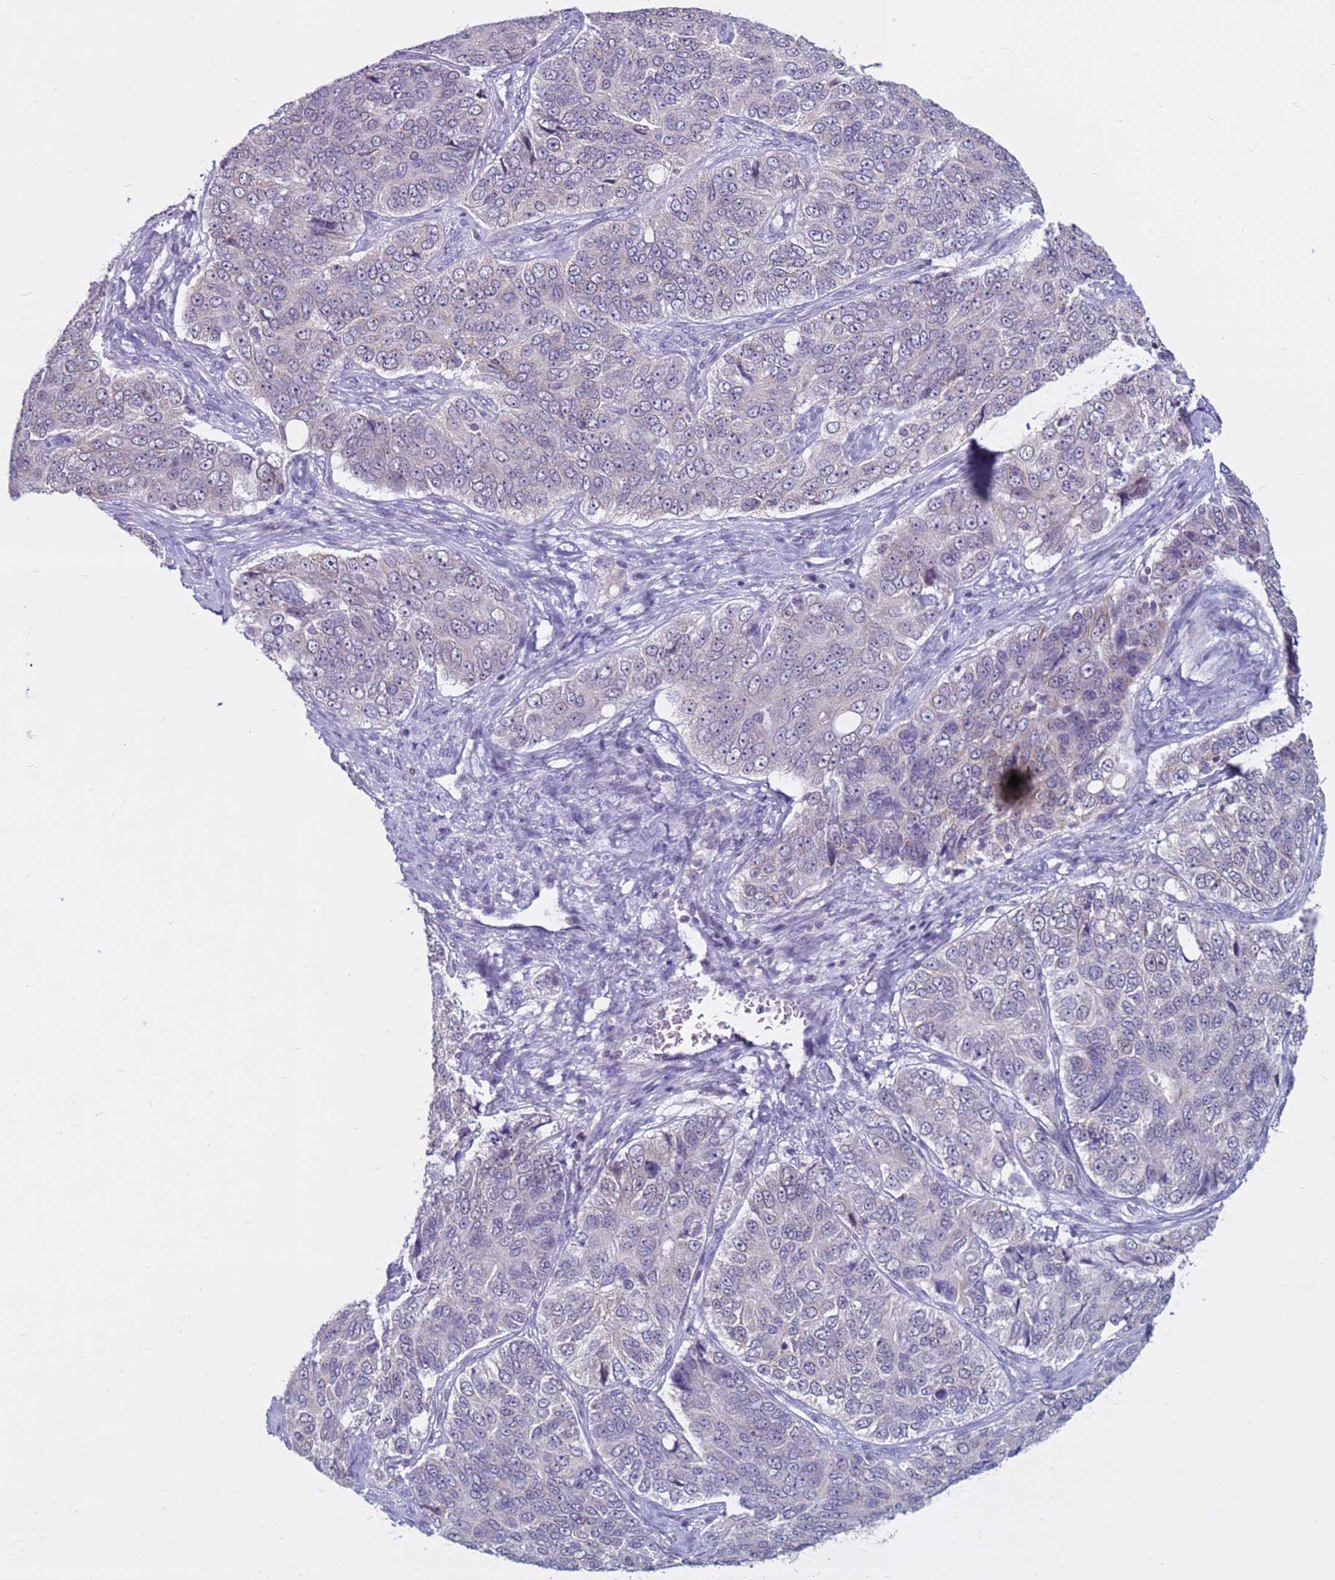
{"staining": {"intensity": "negative", "quantity": "none", "location": "none"}, "tissue": "ovarian cancer", "cell_type": "Tumor cells", "image_type": "cancer", "snomed": [{"axis": "morphology", "description": "Carcinoma, endometroid"}, {"axis": "topography", "description": "Ovary"}], "caption": "A high-resolution photomicrograph shows immunohistochemistry (IHC) staining of ovarian endometroid carcinoma, which reveals no significant expression in tumor cells.", "gene": "CDK2AP2", "patient": {"sex": "female", "age": 51}}